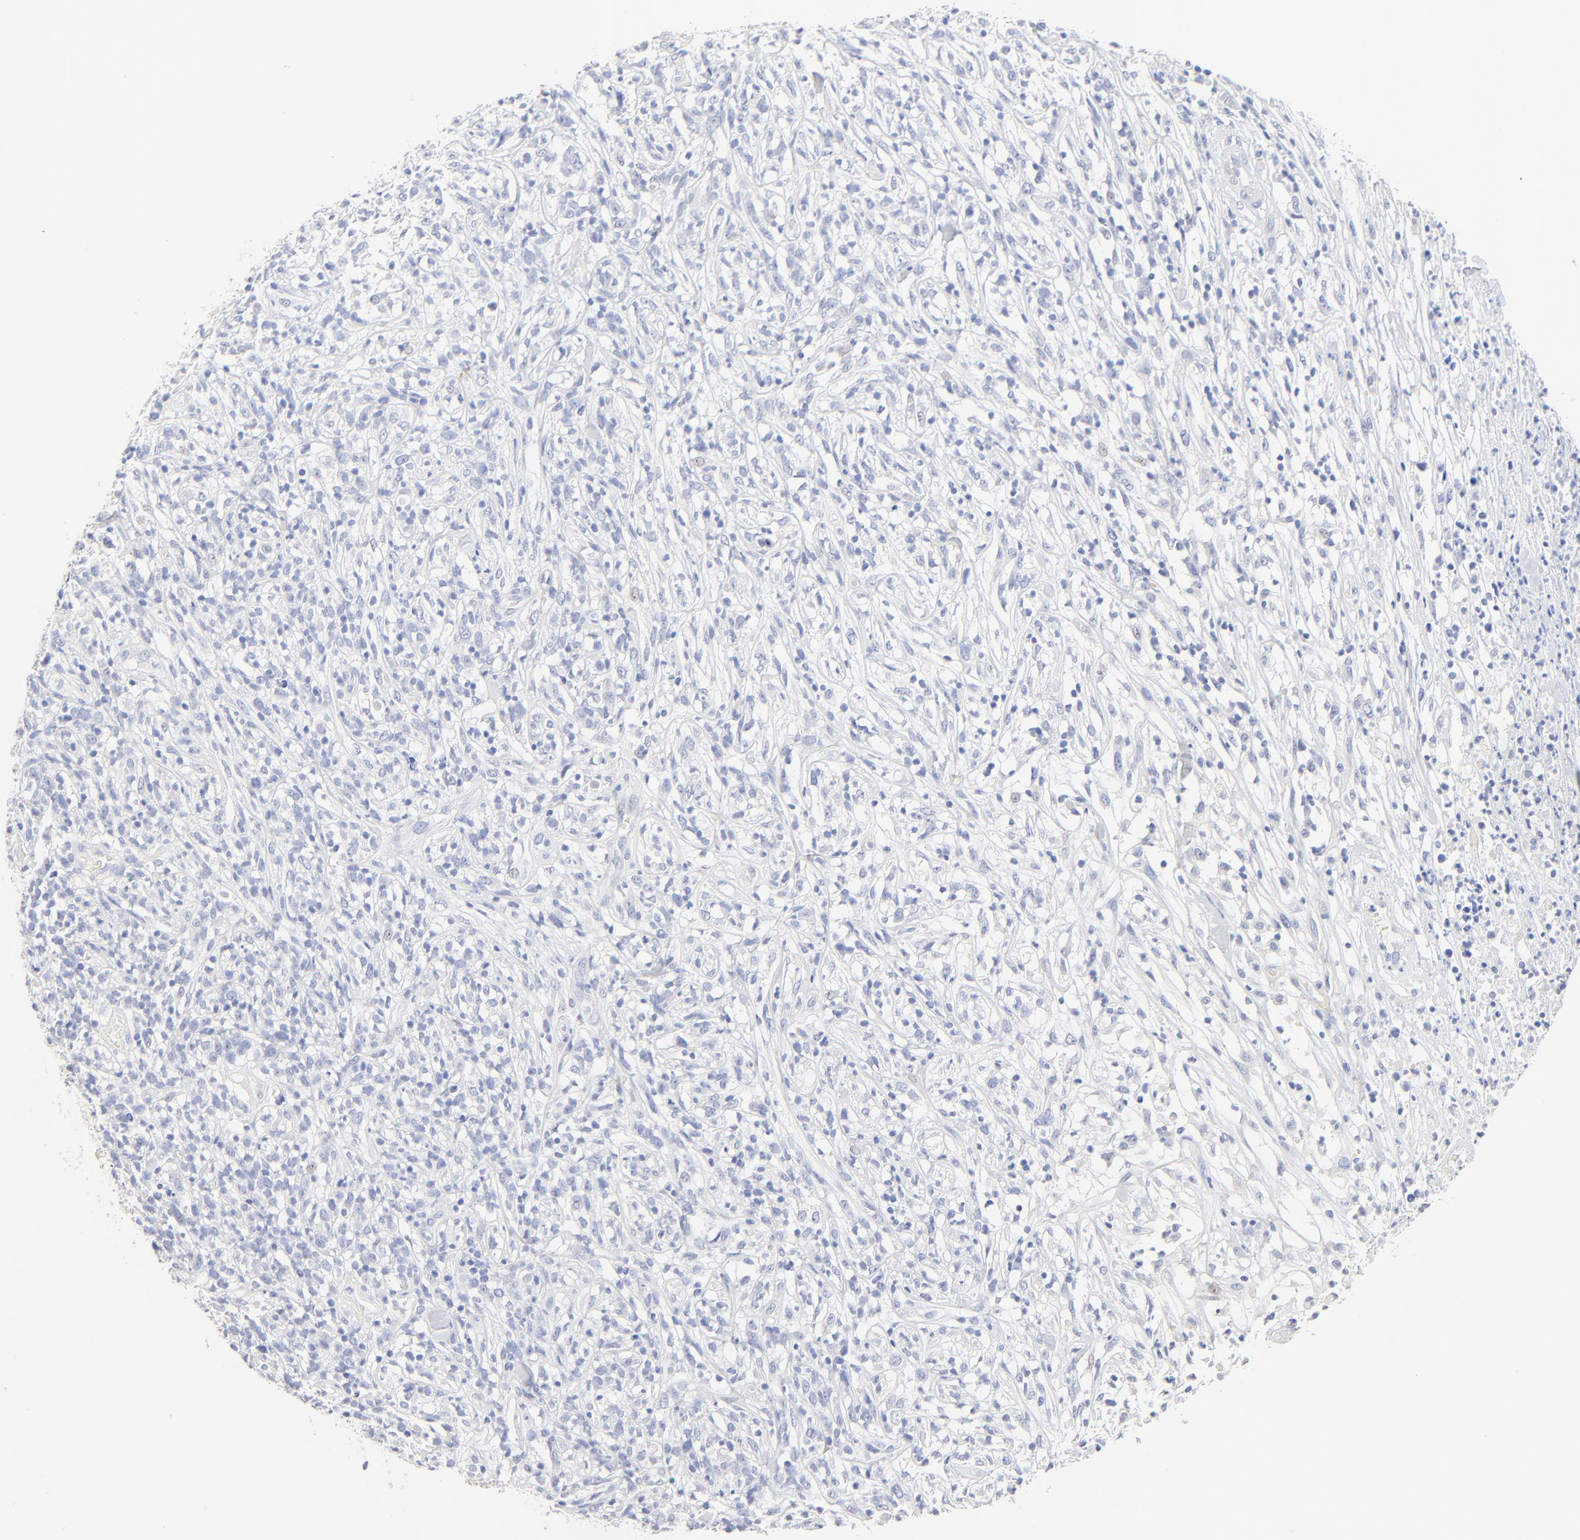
{"staining": {"intensity": "negative", "quantity": "none", "location": "none"}, "tissue": "lymphoma", "cell_type": "Tumor cells", "image_type": "cancer", "snomed": [{"axis": "morphology", "description": "Malignant lymphoma, non-Hodgkin's type, High grade"}, {"axis": "topography", "description": "Lymph node"}], "caption": "An immunohistochemistry (IHC) histopathology image of high-grade malignant lymphoma, non-Hodgkin's type is shown. There is no staining in tumor cells of high-grade malignant lymphoma, non-Hodgkin's type.", "gene": "SULT4A1", "patient": {"sex": "female", "age": 73}}